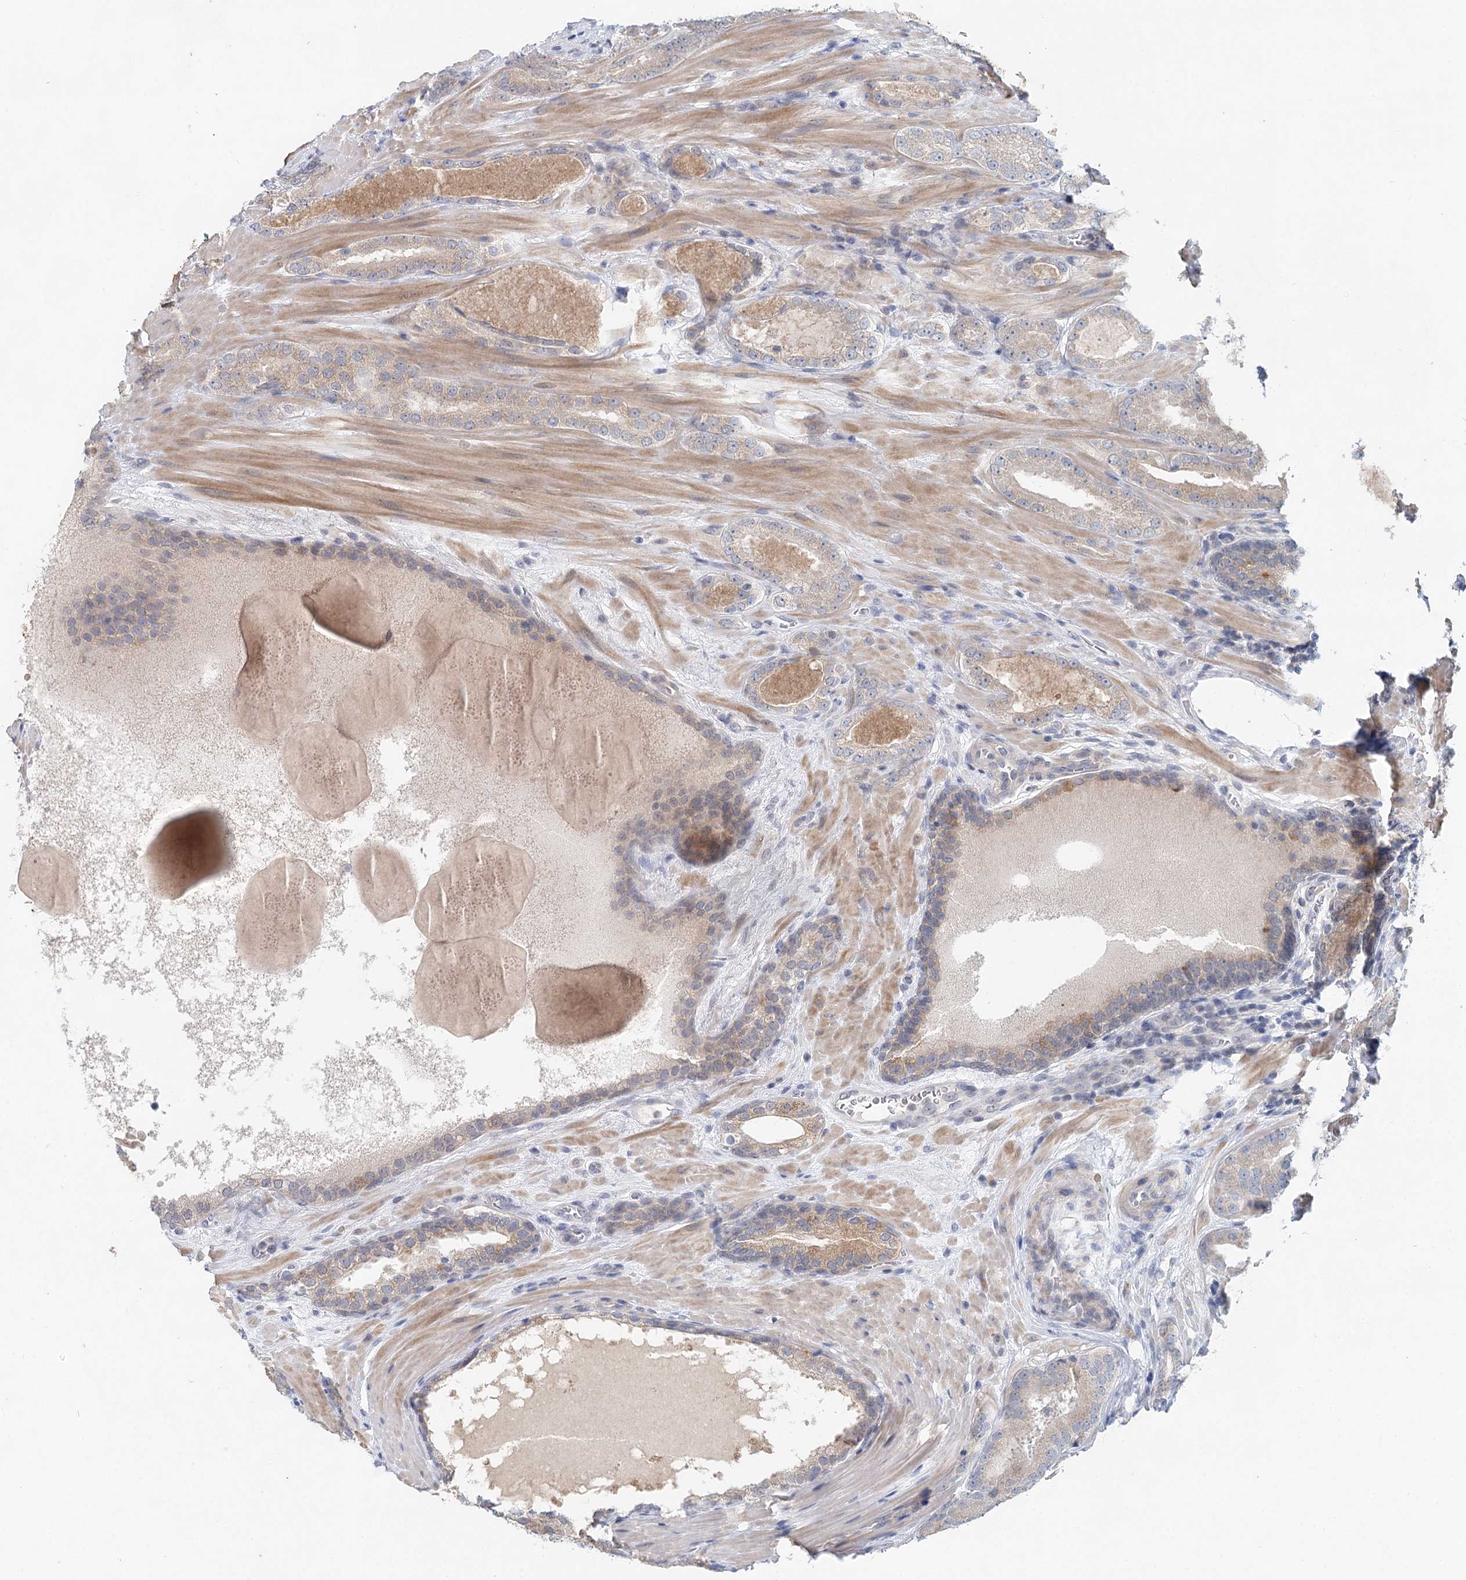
{"staining": {"intensity": "weak", "quantity": ">75%", "location": "cytoplasmic/membranous"}, "tissue": "prostate cancer", "cell_type": "Tumor cells", "image_type": "cancer", "snomed": [{"axis": "morphology", "description": "Adenocarcinoma, High grade"}, {"axis": "topography", "description": "Prostate"}], "caption": "Immunohistochemistry (IHC) of prostate adenocarcinoma (high-grade) displays low levels of weak cytoplasmic/membranous staining in about >75% of tumor cells.", "gene": "BLTP1", "patient": {"sex": "male", "age": 60}}